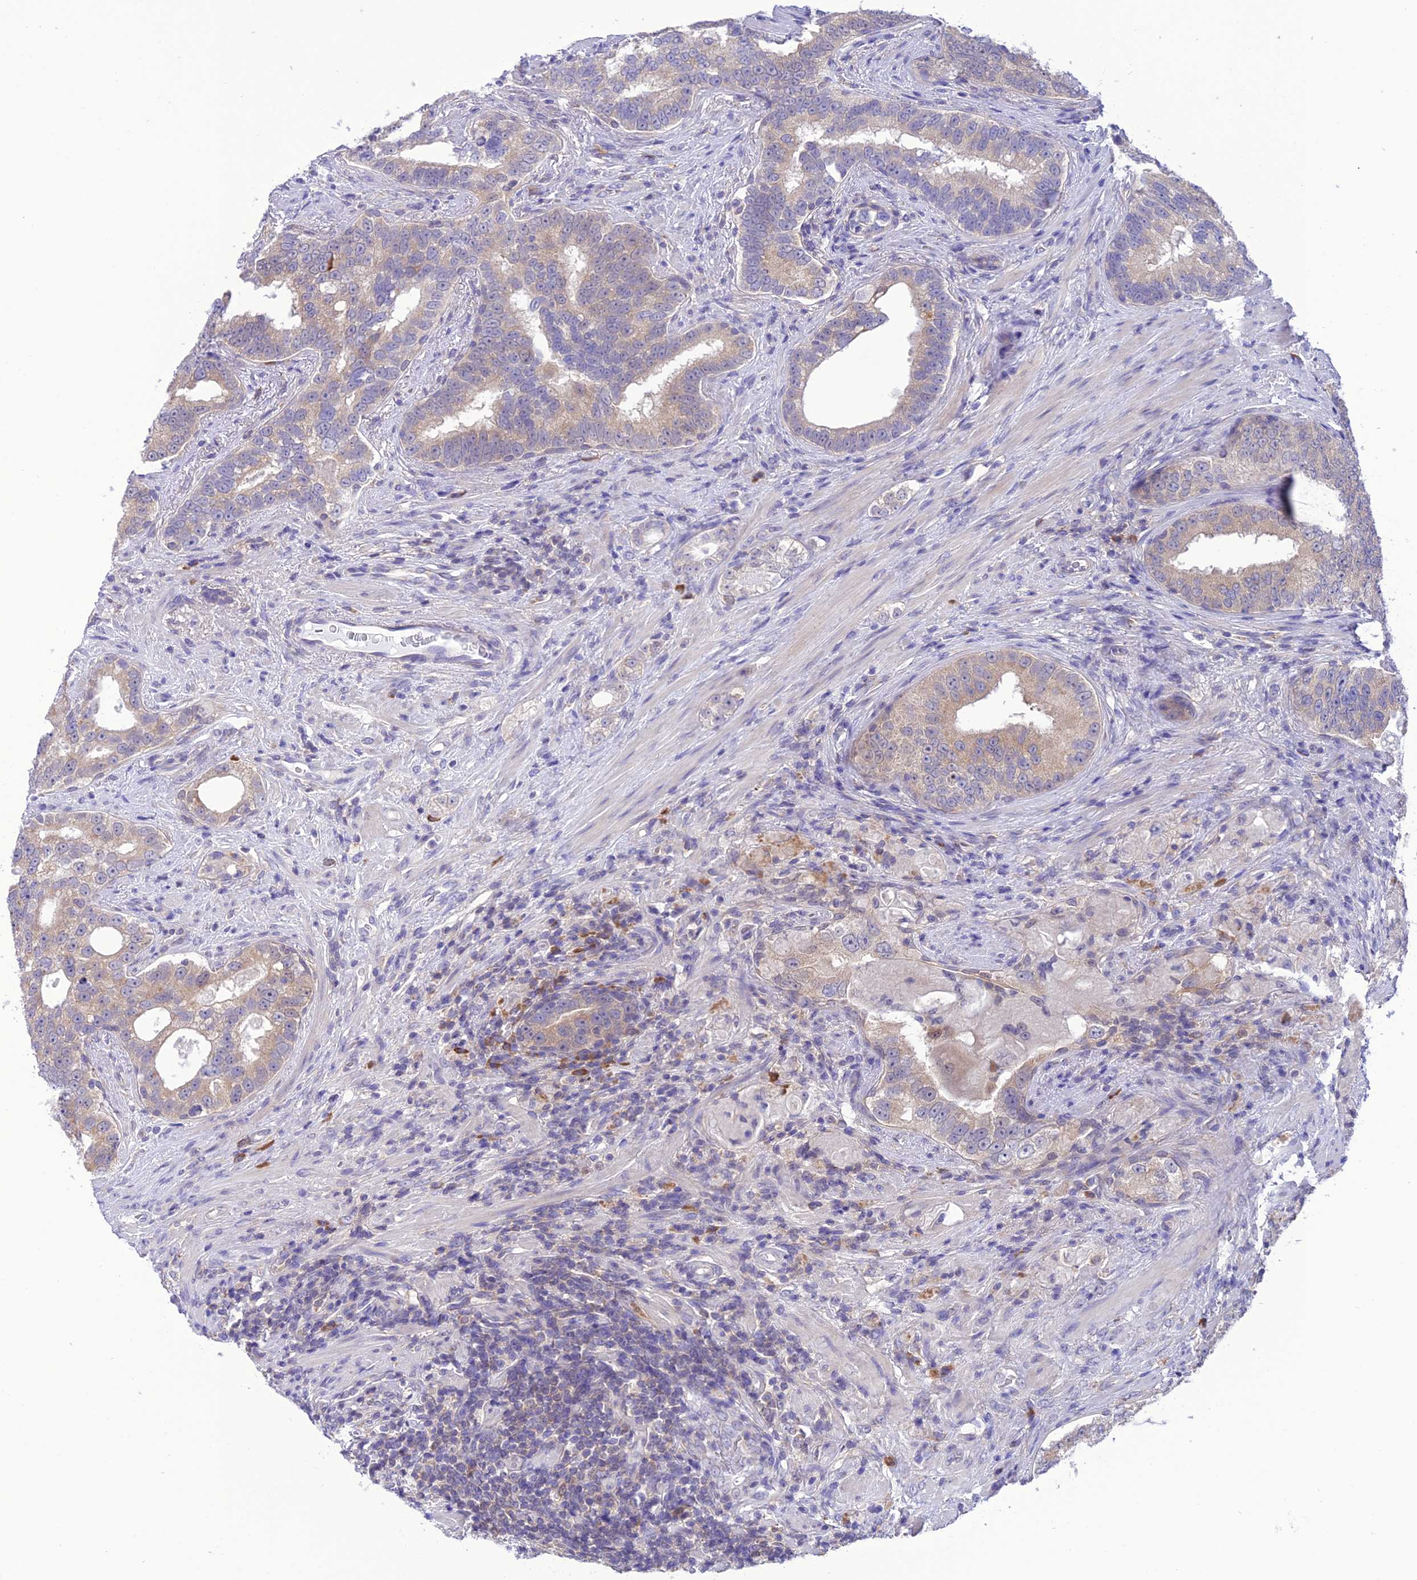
{"staining": {"intensity": "negative", "quantity": "none", "location": "none"}, "tissue": "prostate cancer", "cell_type": "Tumor cells", "image_type": "cancer", "snomed": [{"axis": "morphology", "description": "Adenocarcinoma, High grade"}, {"axis": "topography", "description": "Prostate"}], "caption": "IHC of prostate adenocarcinoma (high-grade) demonstrates no staining in tumor cells.", "gene": "RNF126", "patient": {"sex": "male", "age": 70}}